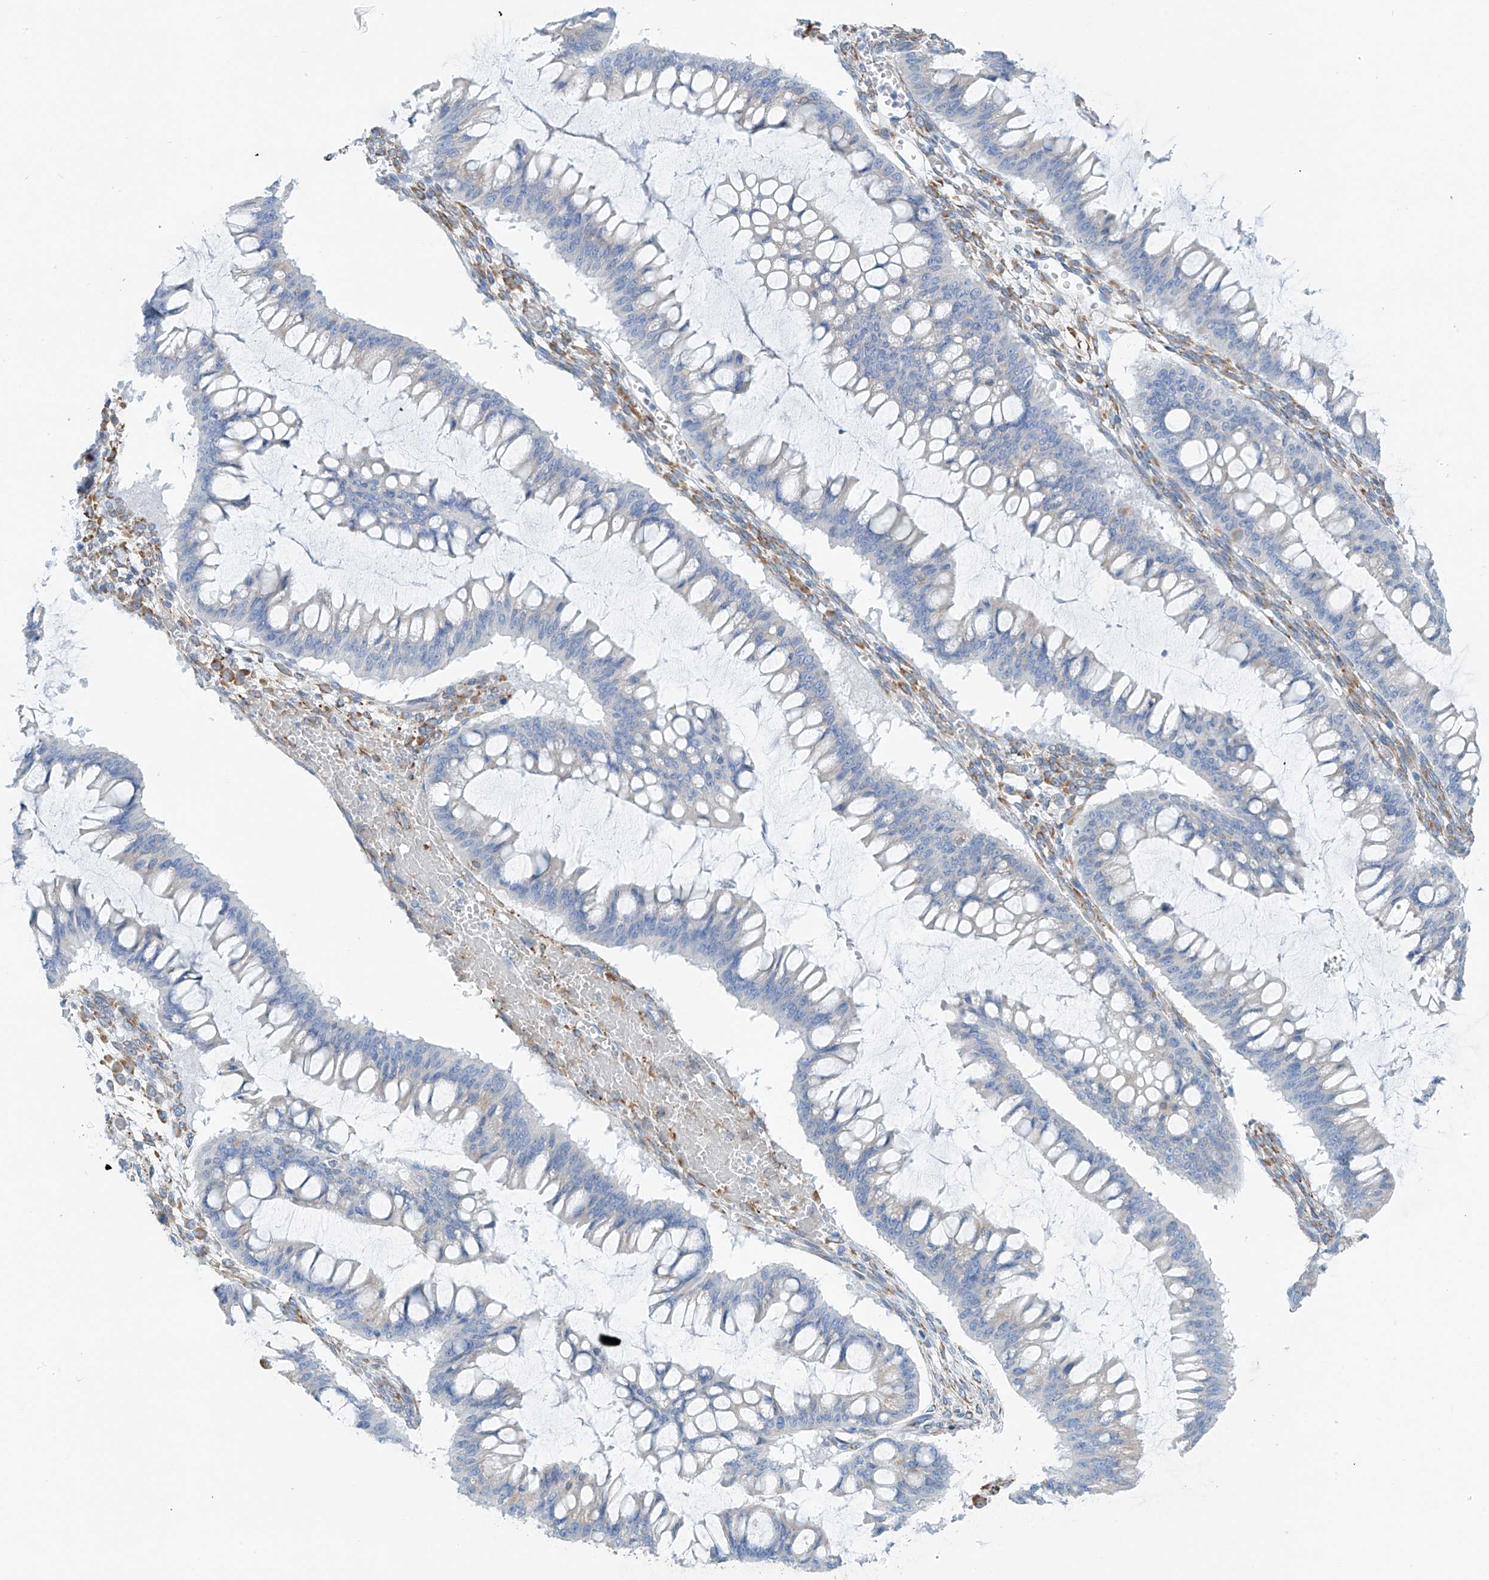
{"staining": {"intensity": "negative", "quantity": "none", "location": "none"}, "tissue": "ovarian cancer", "cell_type": "Tumor cells", "image_type": "cancer", "snomed": [{"axis": "morphology", "description": "Cystadenocarcinoma, mucinous, NOS"}, {"axis": "topography", "description": "Ovary"}], "caption": "A photomicrograph of mucinous cystadenocarcinoma (ovarian) stained for a protein shows no brown staining in tumor cells. (Immunohistochemistry (ihc), brightfield microscopy, high magnification).", "gene": "RCN2", "patient": {"sex": "female", "age": 73}}